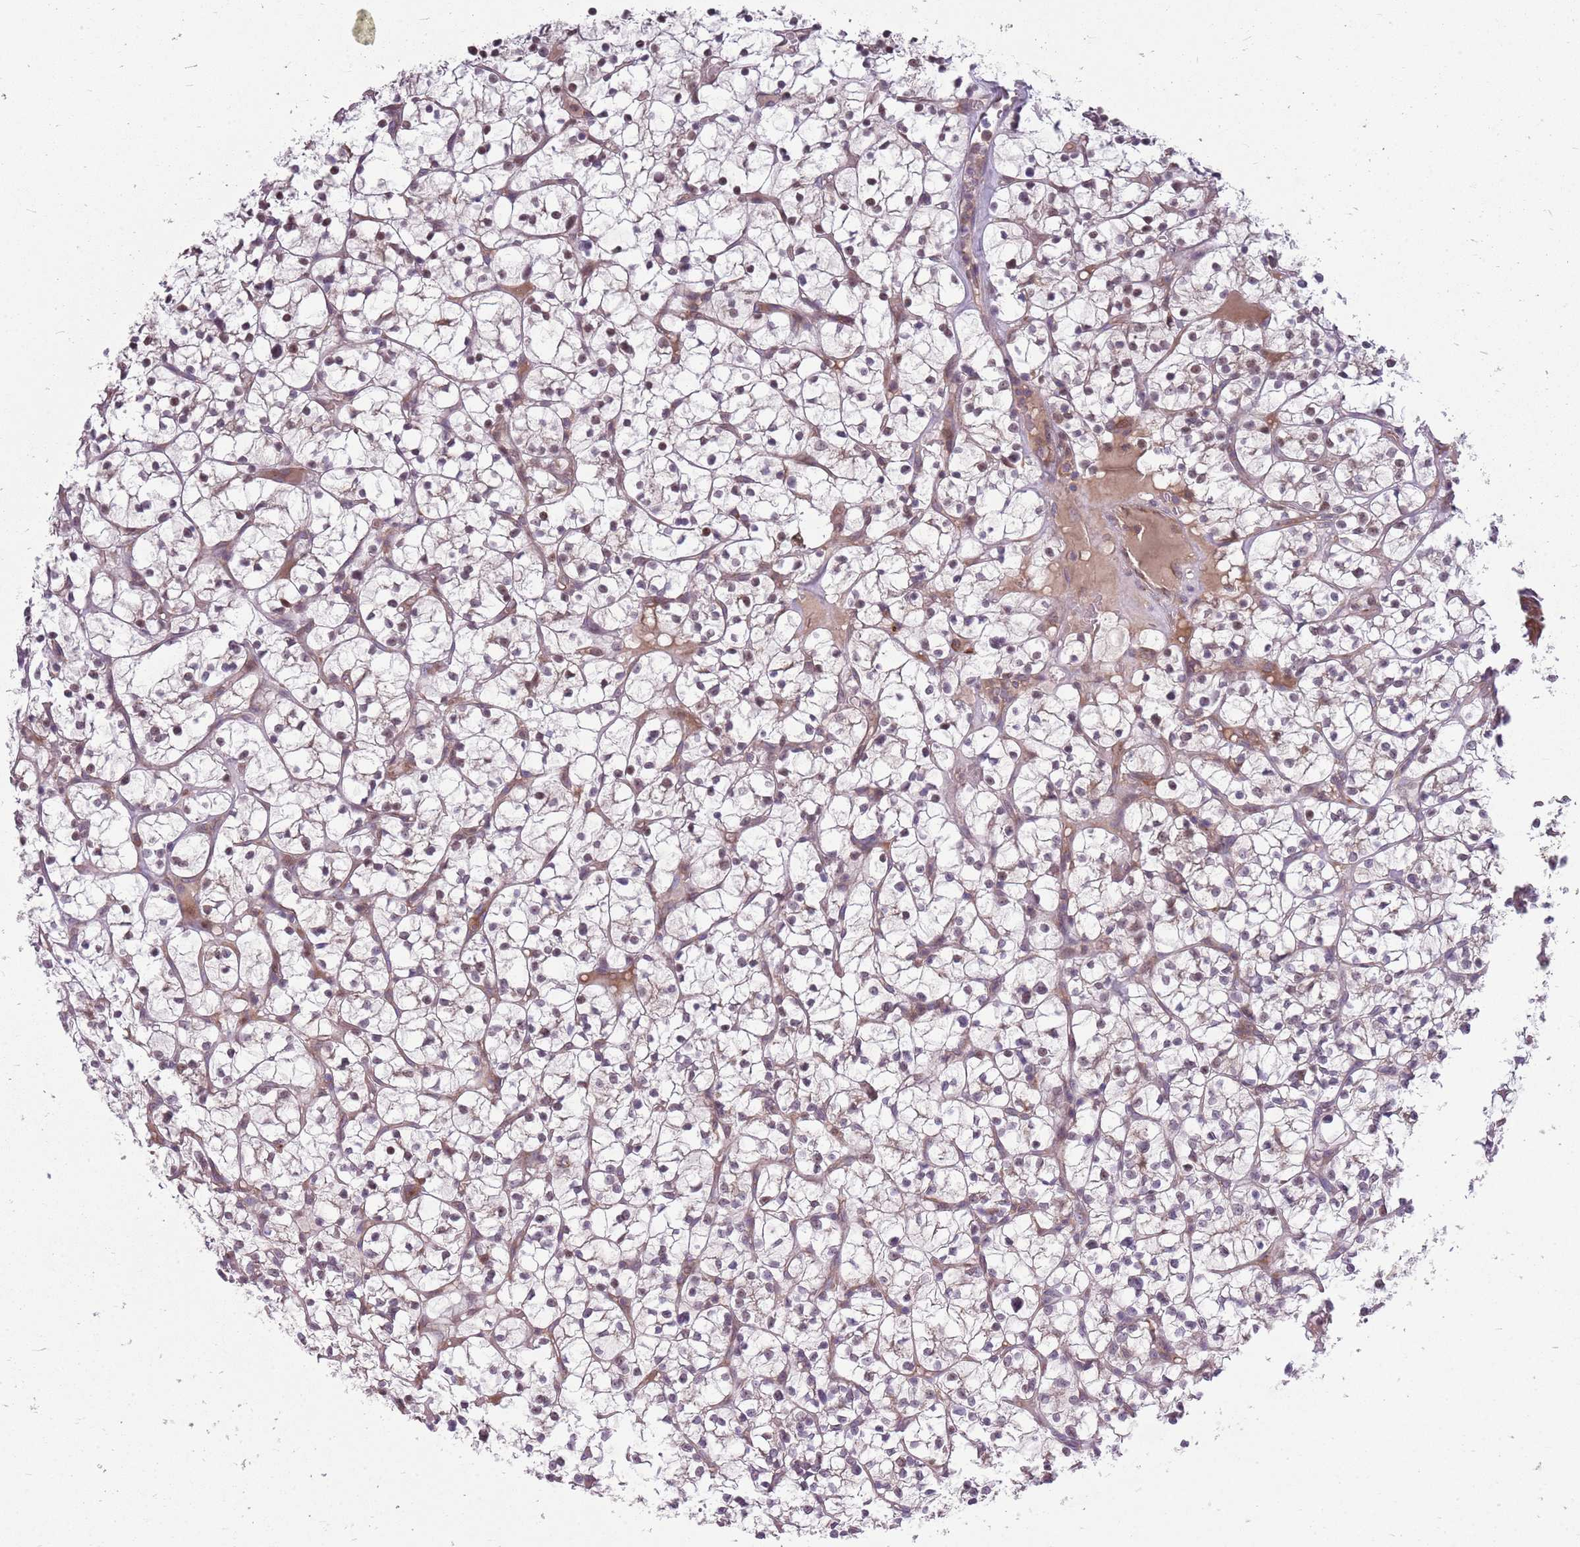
{"staining": {"intensity": "moderate", "quantity": "25%-75%", "location": "nuclear"}, "tissue": "renal cancer", "cell_type": "Tumor cells", "image_type": "cancer", "snomed": [{"axis": "morphology", "description": "Adenocarcinoma, NOS"}, {"axis": "topography", "description": "Kidney"}], "caption": "Brown immunohistochemical staining in adenocarcinoma (renal) demonstrates moderate nuclear expression in approximately 25%-75% of tumor cells.", "gene": "PPP1R27", "patient": {"sex": "female", "age": 64}}